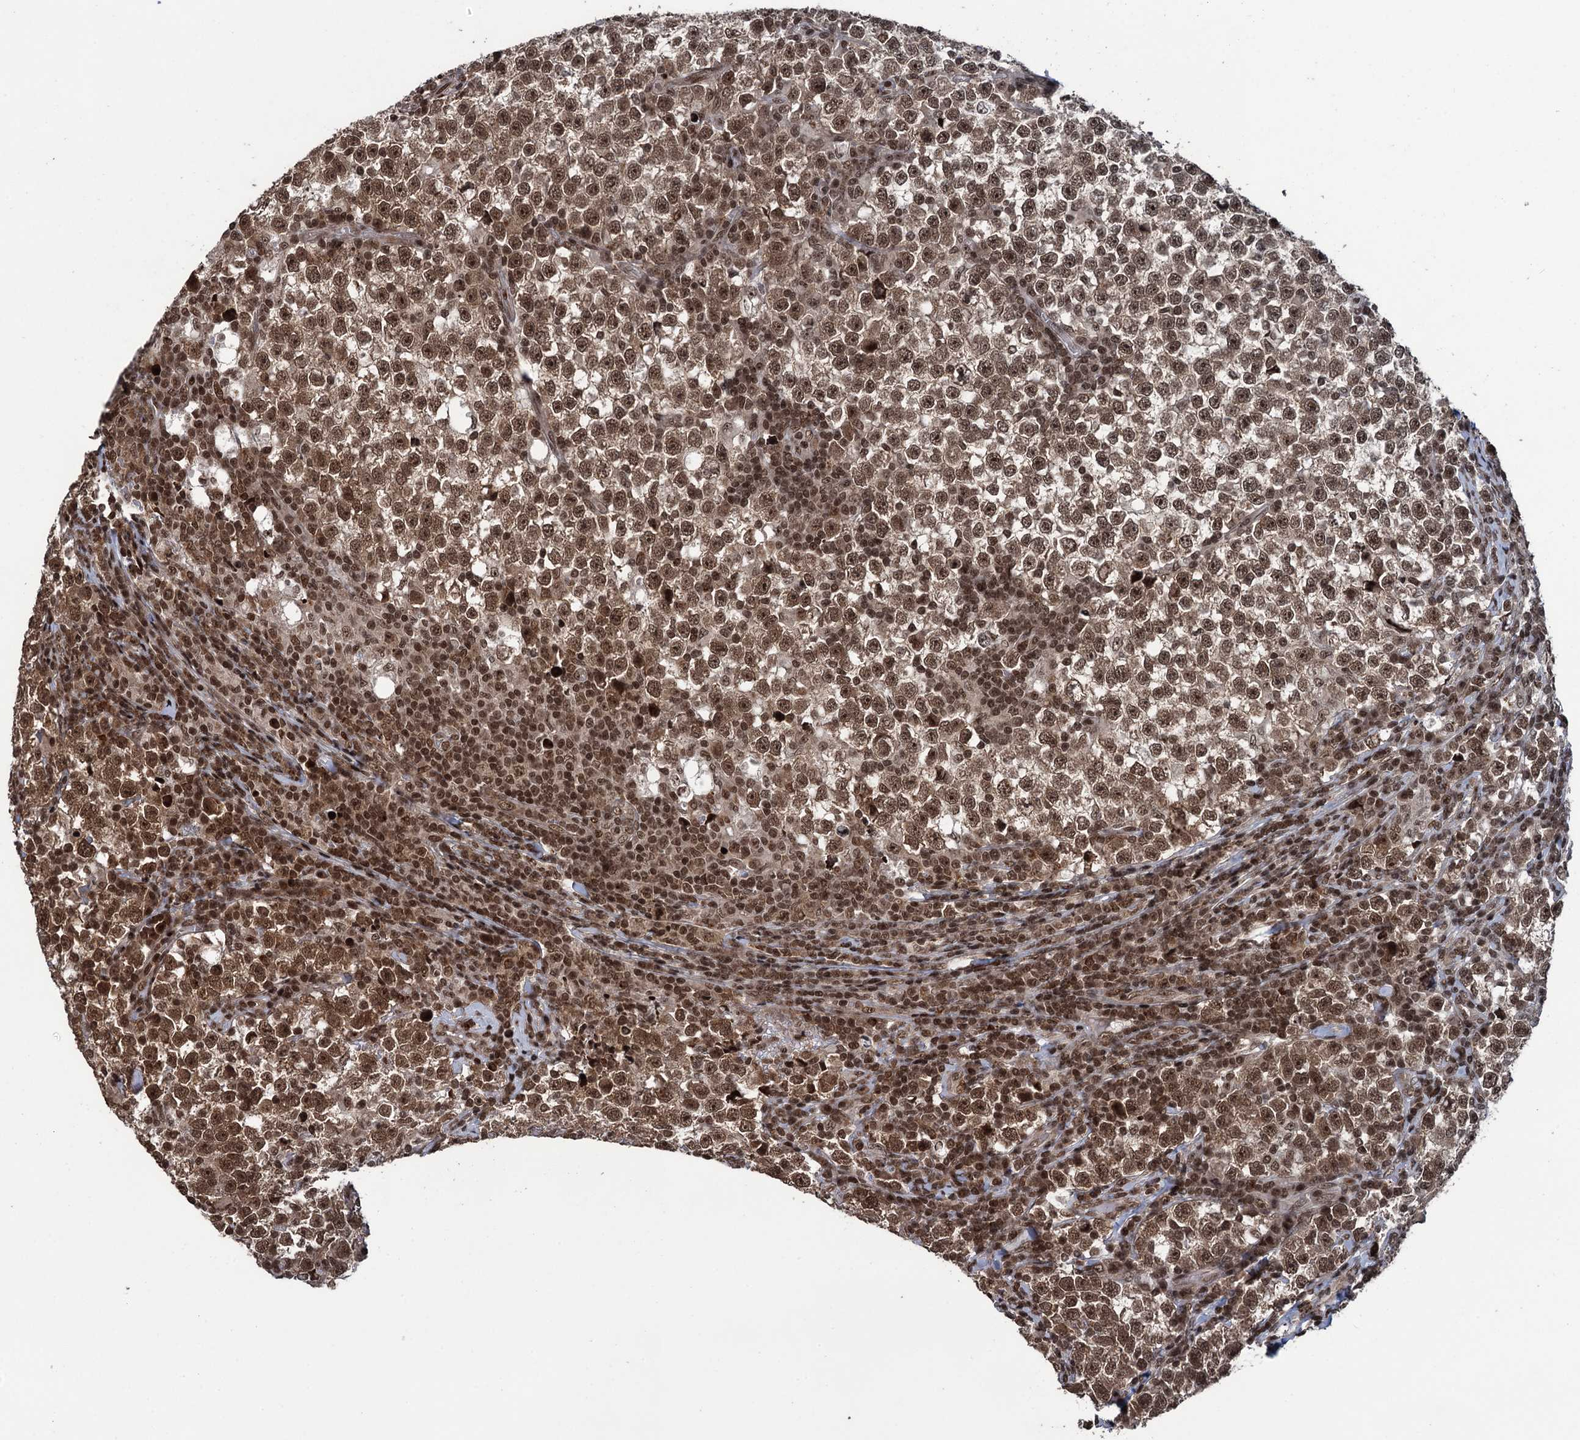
{"staining": {"intensity": "strong", "quantity": ">75%", "location": "nuclear"}, "tissue": "testis cancer", "cell_type": "Tumor cells", "image_type": "cancer", "snomed": [{"axis": "morphology", "description": "Normal tissue, NOS"}, {"axis": "morphology", "description": "Seminoma, NOS"}, {"axis": "topography", "description": "Testis"}], "caption": "Testis cancer tissue displays strong nuclear positivity in about >75% of tumor cells", "gene": "ZNF169", "patient": {"sex": "male", "age": 43}}